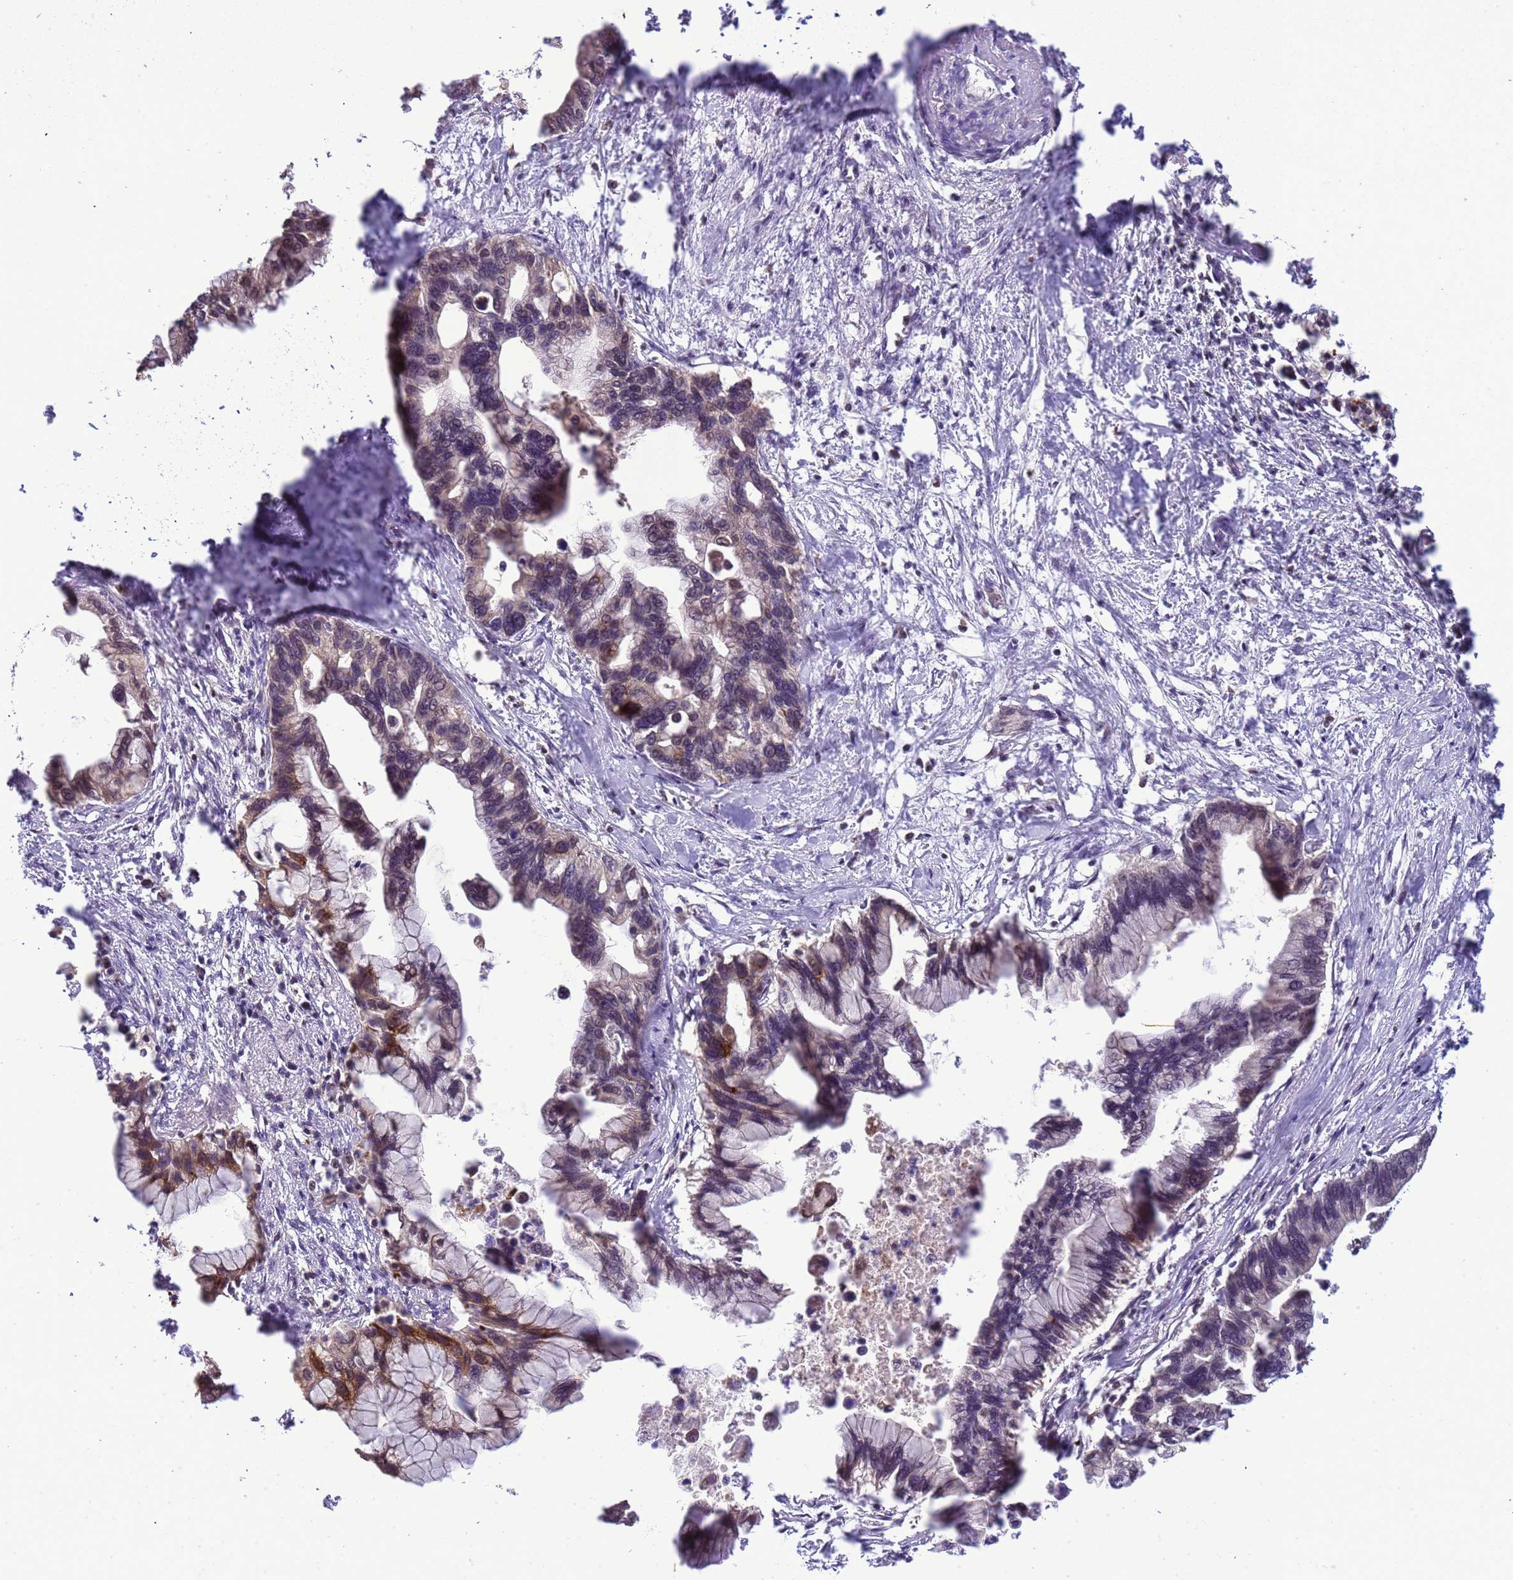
{"staining": {"intensity": "moderate", "quantity": "25%-75%", "location": "nuclear"}, "tissue": "pancreatic cancer", "cell_type": "Tumor cells", "image_type": "cancer", "snomed": [{"axis": "morphology", "description": "Adenocarcinoma, NOS"}, {"axis": "topography", "description": "Pancreas"}], "caption": "Adenocarcinoma (pancreatic) stained for a protein exhibits moderate nuclear positivity in tumor cells.", "gene": "CD53", "patient": {"sex": "female", "age": 83}}